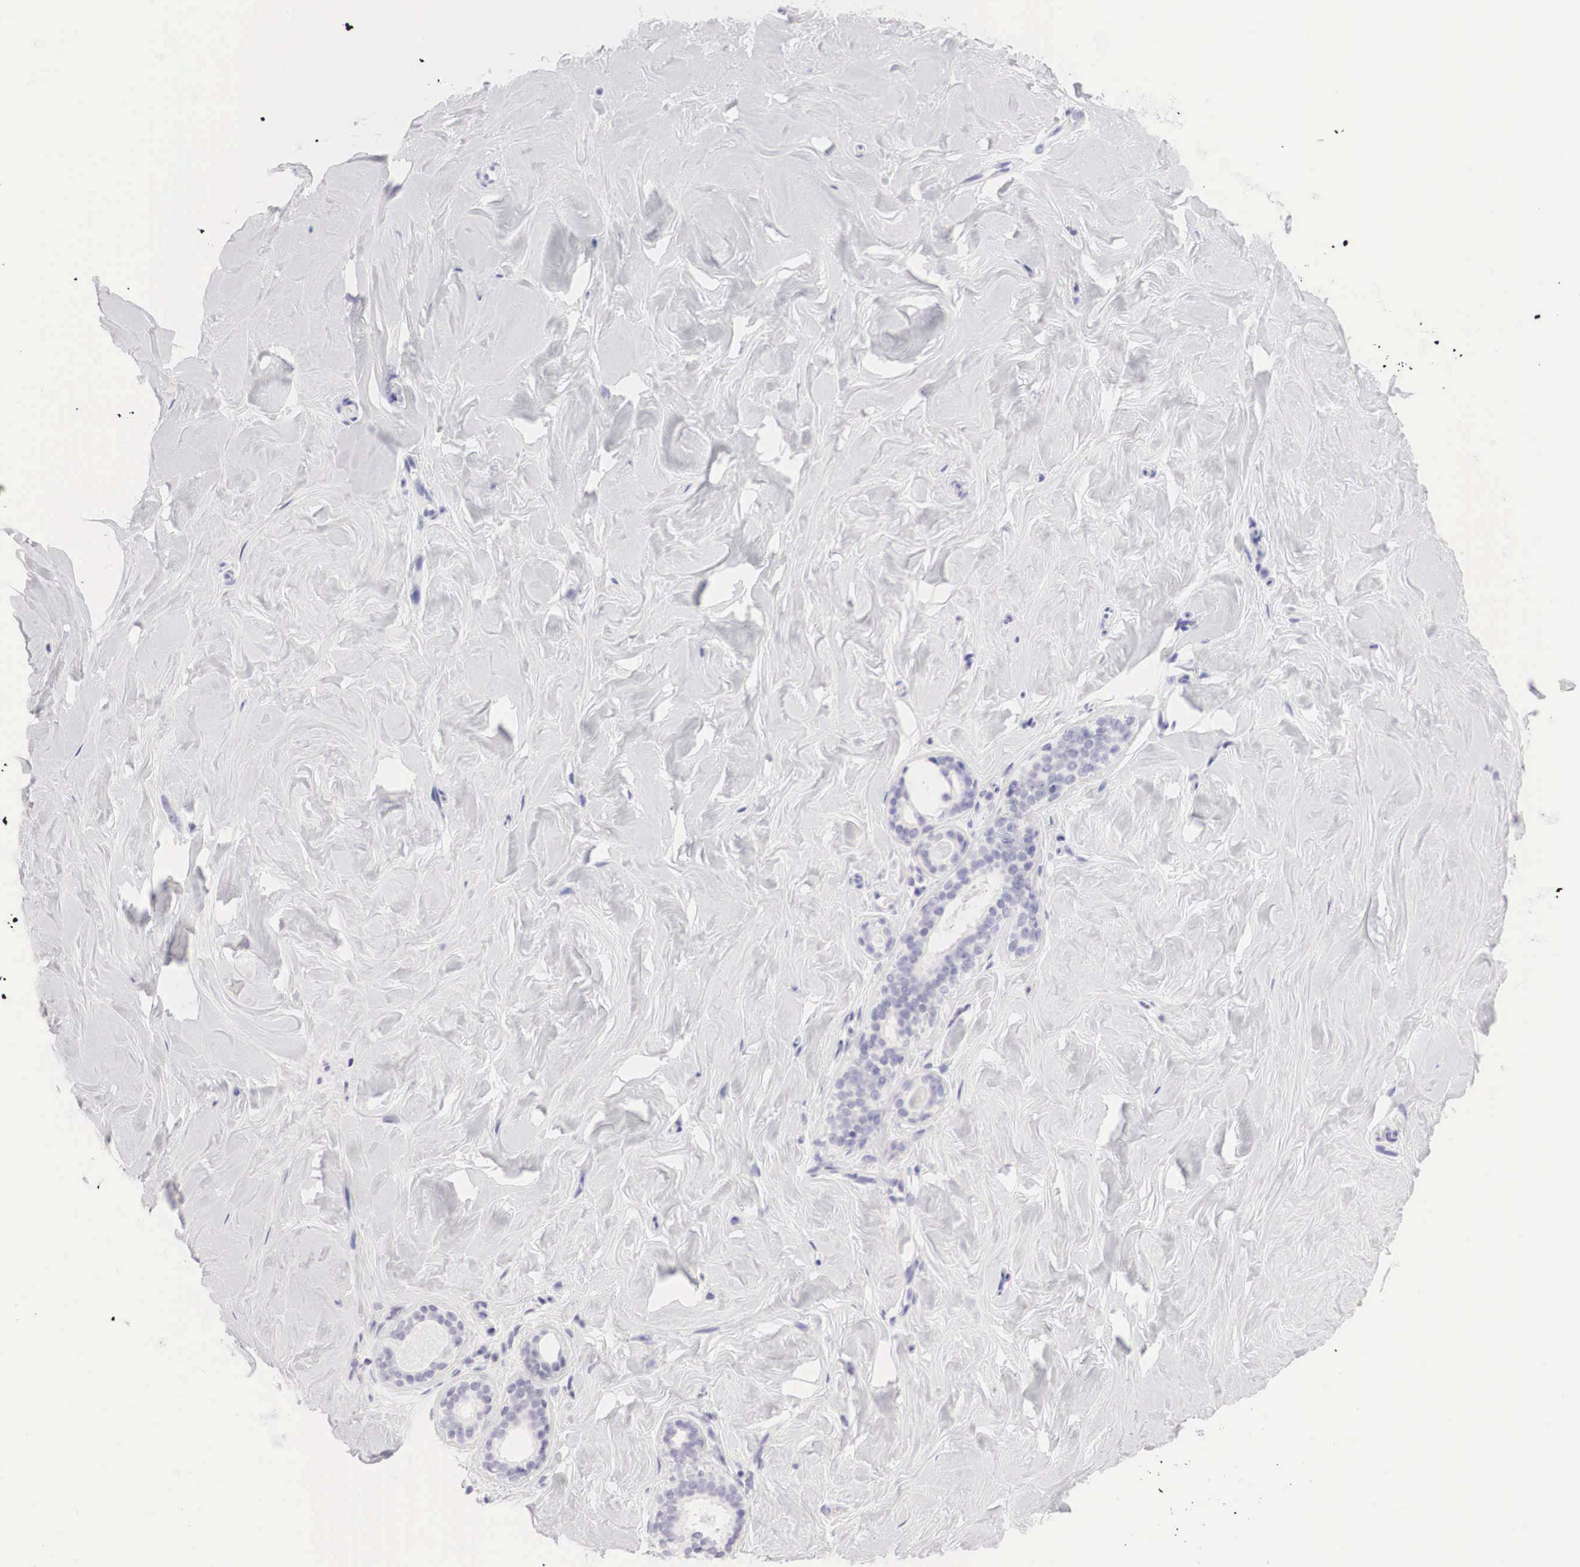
{"staining": {"intensity": "negative", "quantity": "none", "location": "none"}, "tissue": "breast", "cell_type": "Adipocytes", "image_type": "normal", "snomed": [{"axis": "morphology", "description": "Normal tissue, NOS"}, {"axis": "topography", "description": "Breast"}], "caption": "Immunohistochemistry (IHC) photomicrograph of unremarkable breast: breast stained with DAB (3,3'-diaminobenzidine) shows no significant protein positivity in adipocytes. (Stains: DAB (3,3'-diaminobenzidine) immunohistochemistry with hematoxylin counter stain, Microscopy: brightfield microscopy at high magnification).", "gene": "TYR", "patient": {"sex": "female", "age": 54}}